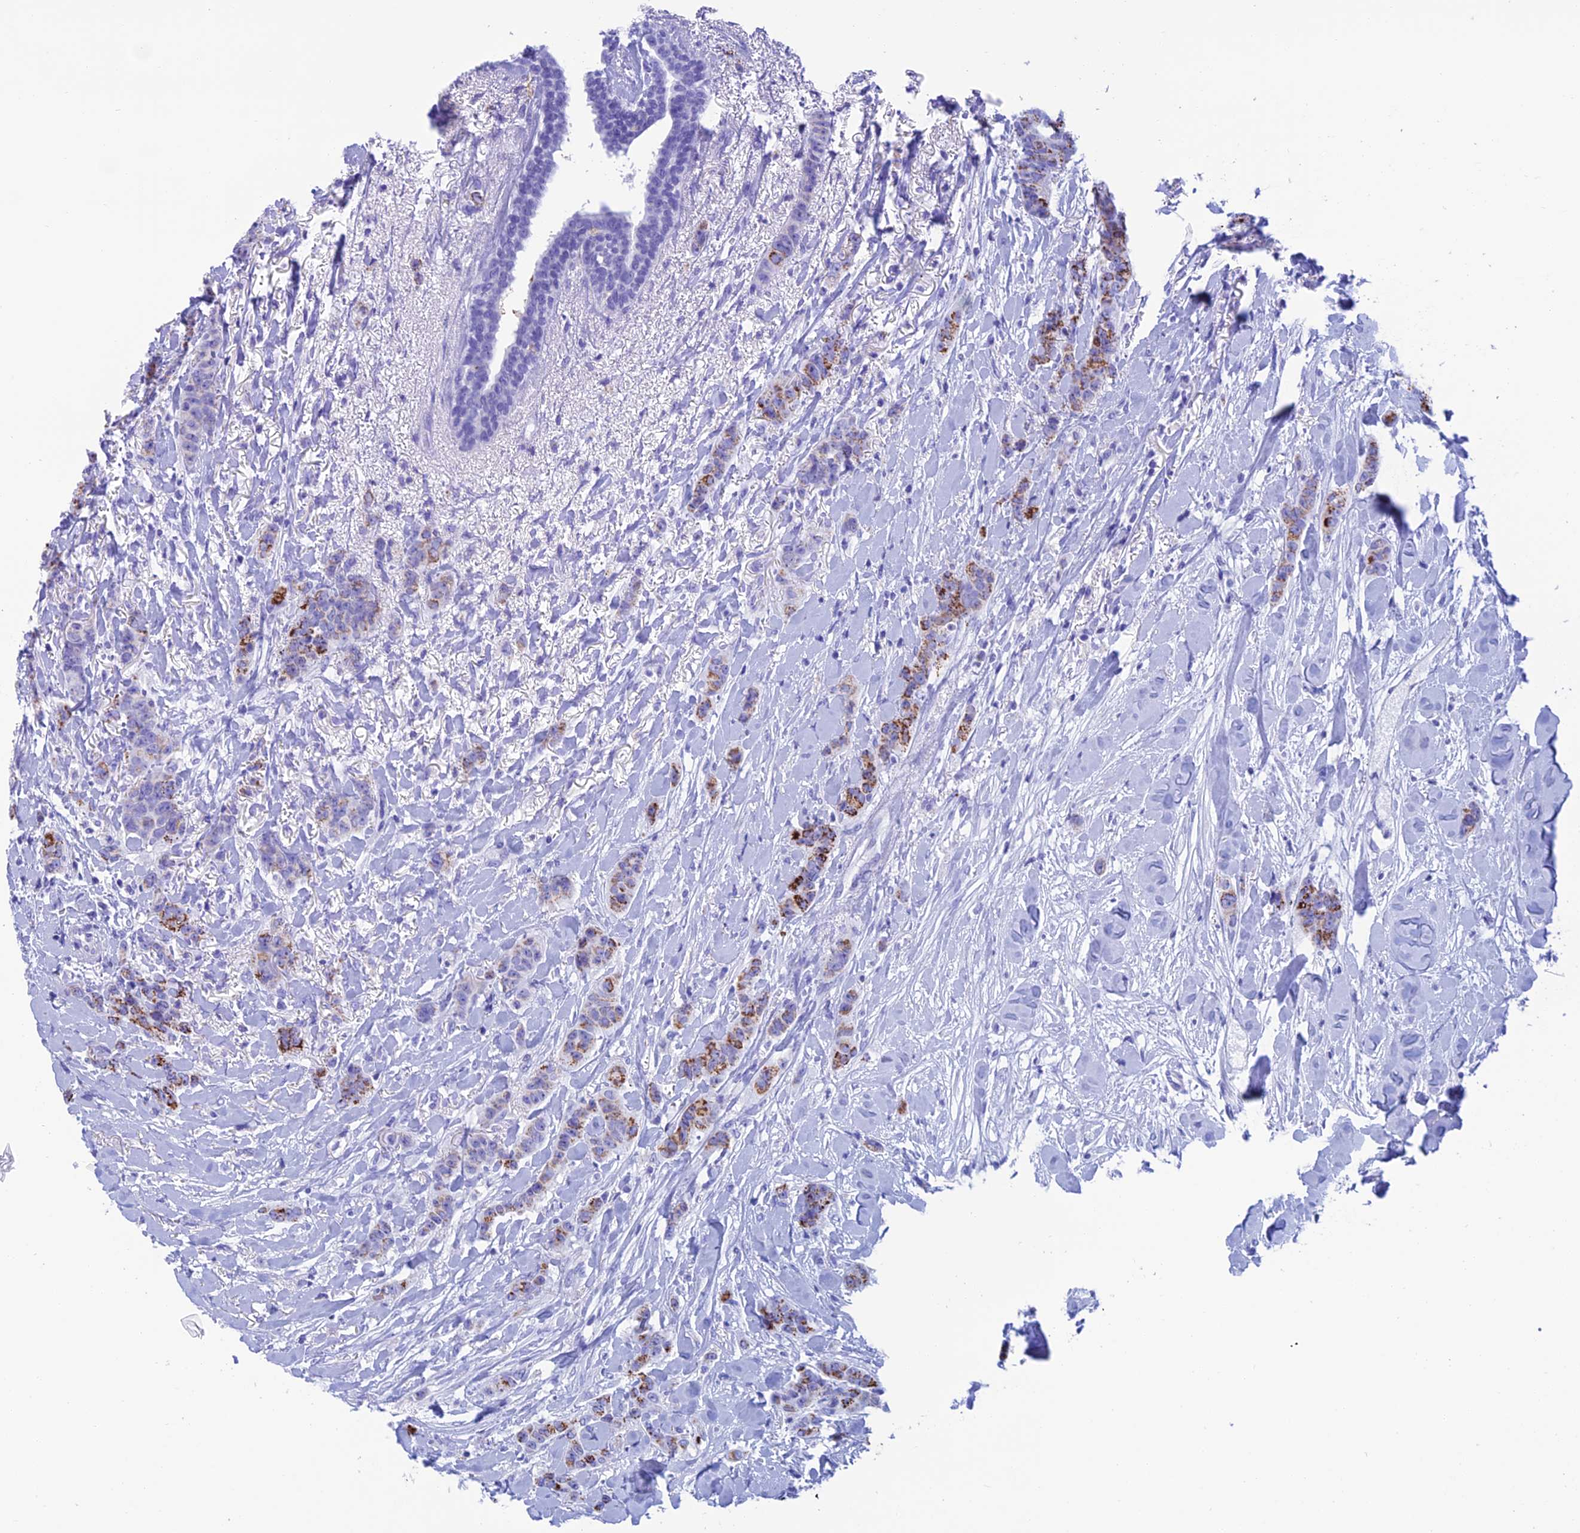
{"staining": {"intensity": "strong", "quantity": "25%-75%", "location": "cytoplasmic/membranous"}, "tissue": "breast cancer", "cell_type": "Tumor cells", "image_type": "cancer", "snomed": [{"axis": "morphology", "description": "Duct carcinoma"}, {"axis": "topography", "description": "Breast"}], "caption": "The histopathology image displays staining of breast cancer (invasive ductal carcinoma), revealing strong cytoplasmic/membranous protein expression (brown color) within tumor cells.", "gene": "NXPE4", "patient": {"sex": "female", "age": 40}}